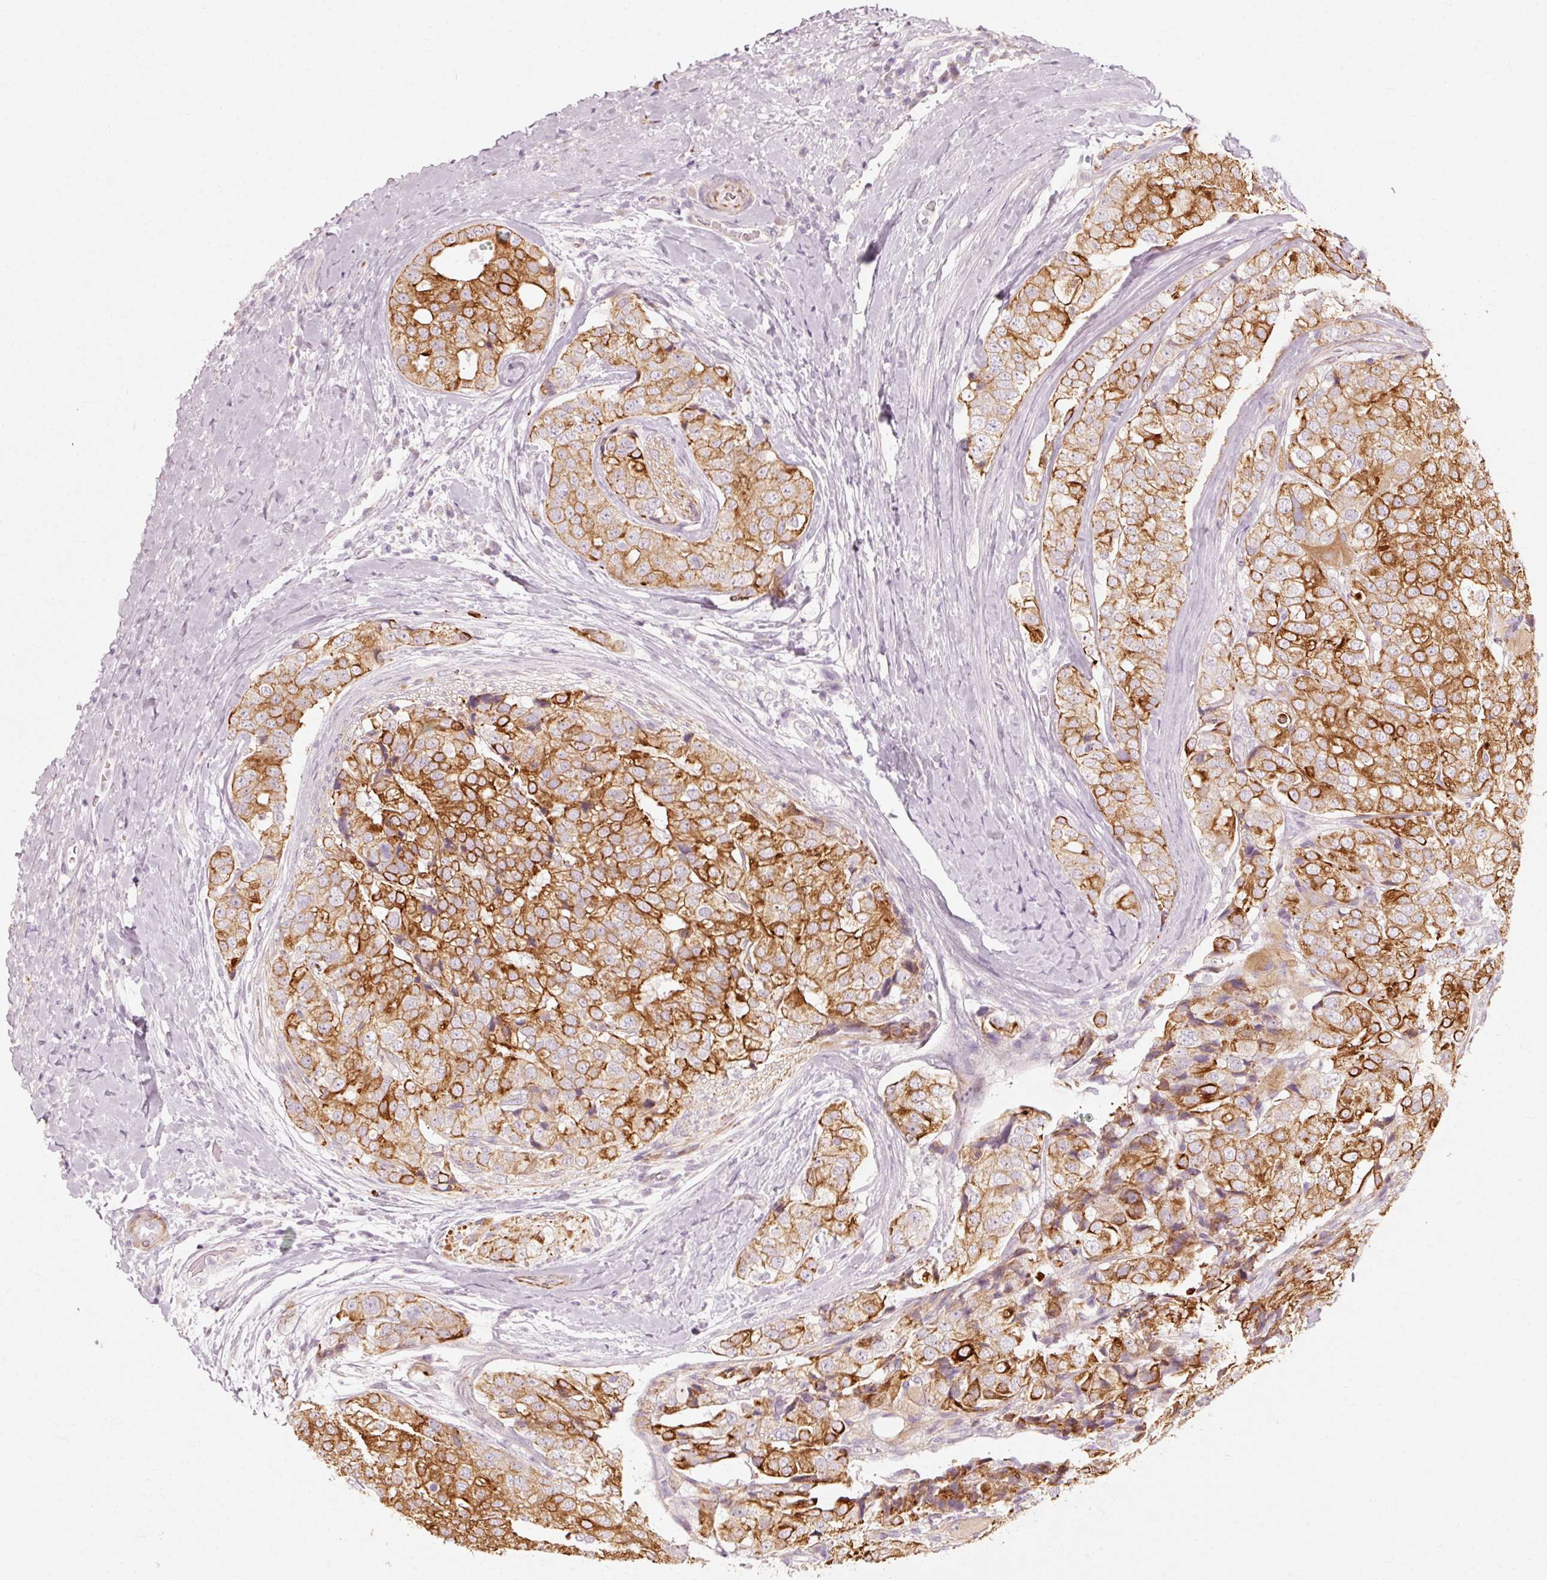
{"staining": {"intensity": "strong", "quantity": ">75%", "location": "cytoplasmic/membranous"}, "tissue": "prostate cancer", "cell_type": "Tumor cells", "image_type": "cancer", "snomed": [{"axis": "morphology", "description": "Adenocarcinoma, High grade"}, {"axis": "topography", "description": "Prostate"}], "caption": "Protein analysis of prostate cancer tissue reveals strong cytoplasmic/membranous staining in approximately >75% of tumor cells.", "gene": "TRIM73", "patient": {"sex": "male", "age": 49}}